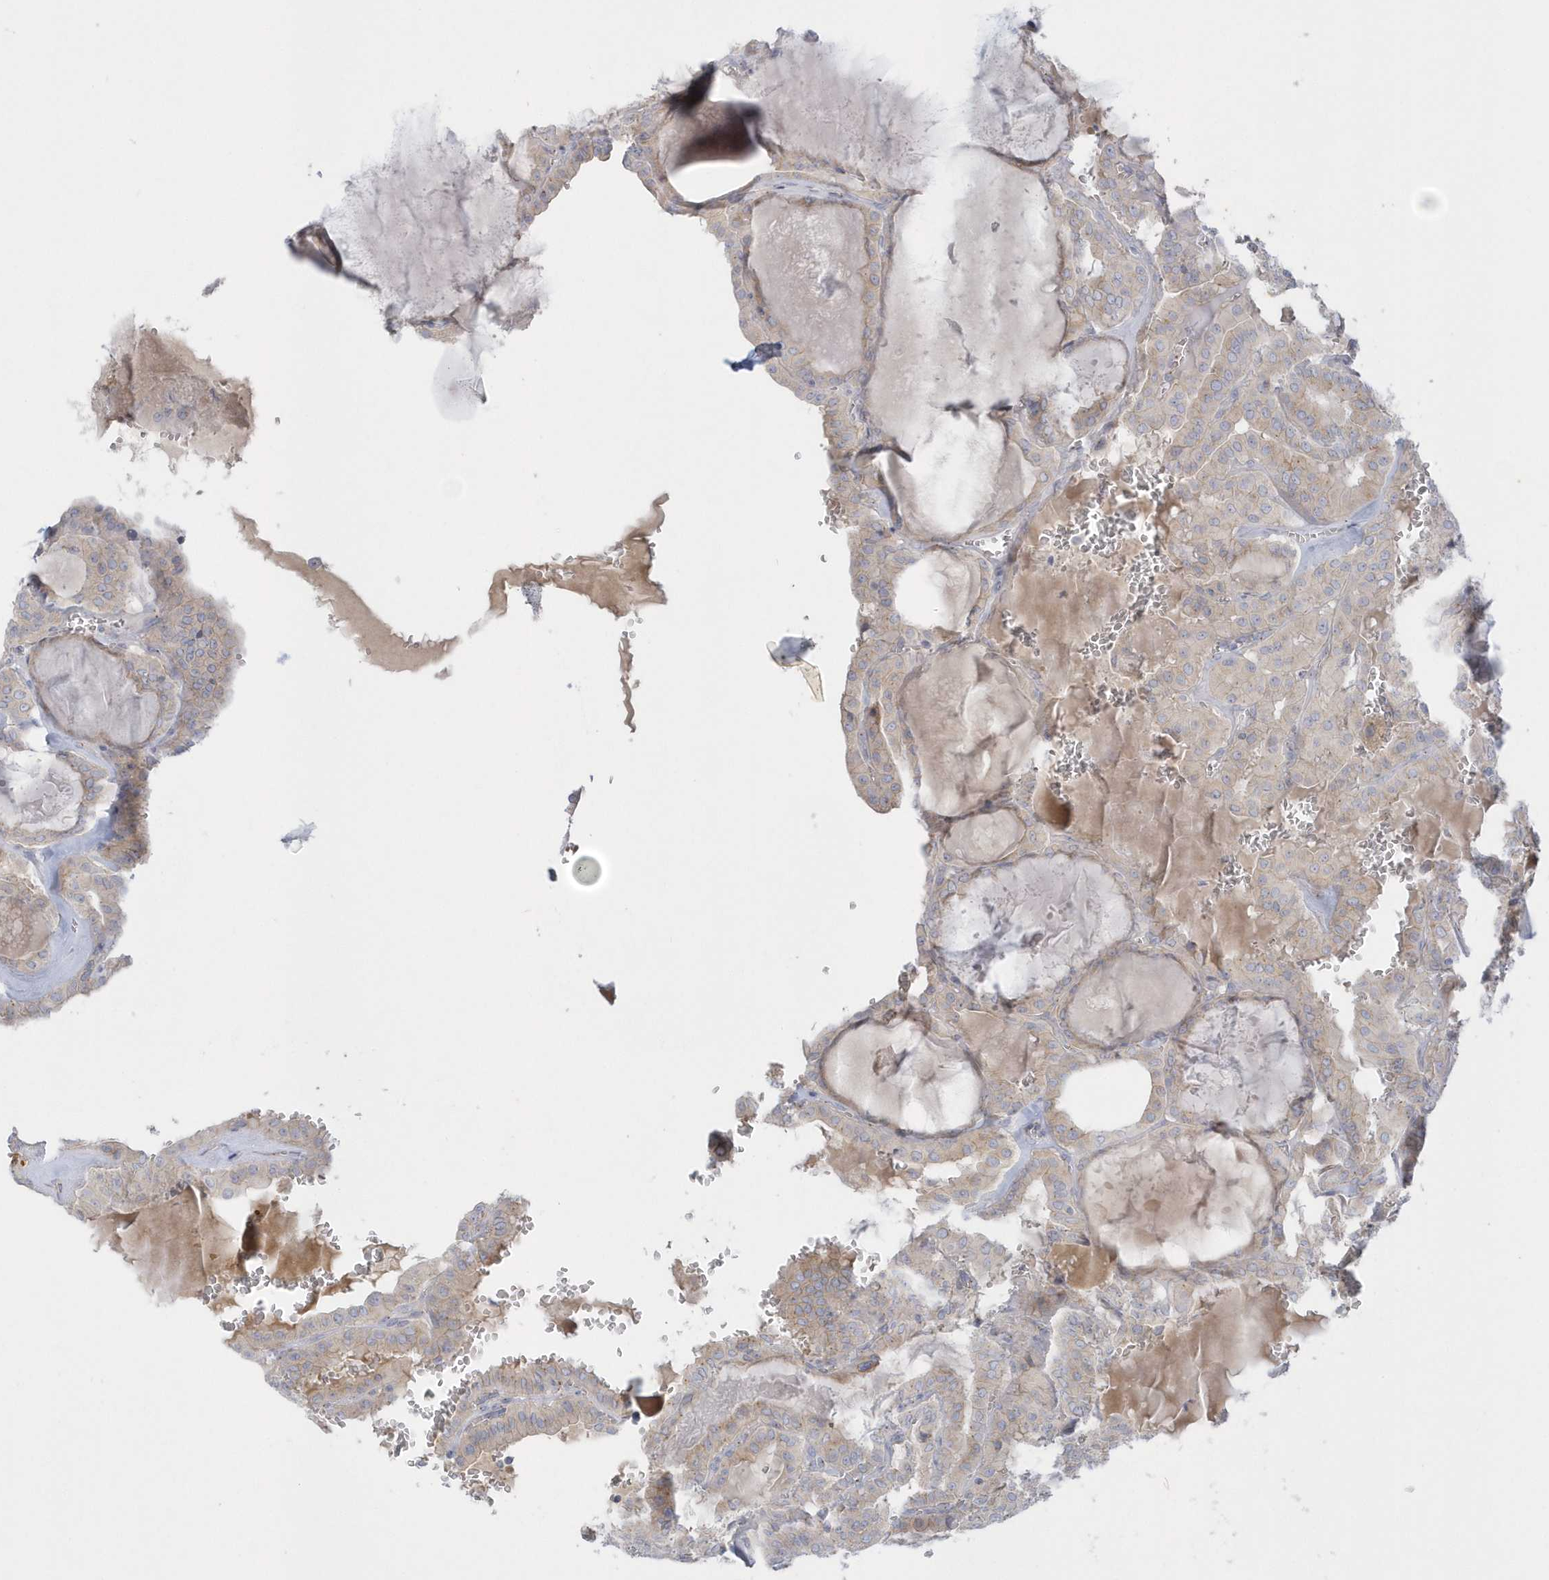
{"staining": {"intensity": "negative", "quantity": "none", "location": "none"}, "tissue": "thyroid cancer", "cell_type": "Tumor cells", "image_type": "cancer", "snomed": [{"axis": "morphology", "description": "Papillary adenocarcinoma, NOS"}, {"axis": "topography", "description": "Thyroid gland"}], "caption": "This is an immunohistochemistry (IHC) histopathology image of human papillary adenocarcinoma (thyroid). There is no positivity in tumor cells.", "gene": "SEMA3D", "patient": {"sex": "male", "age": 52}}